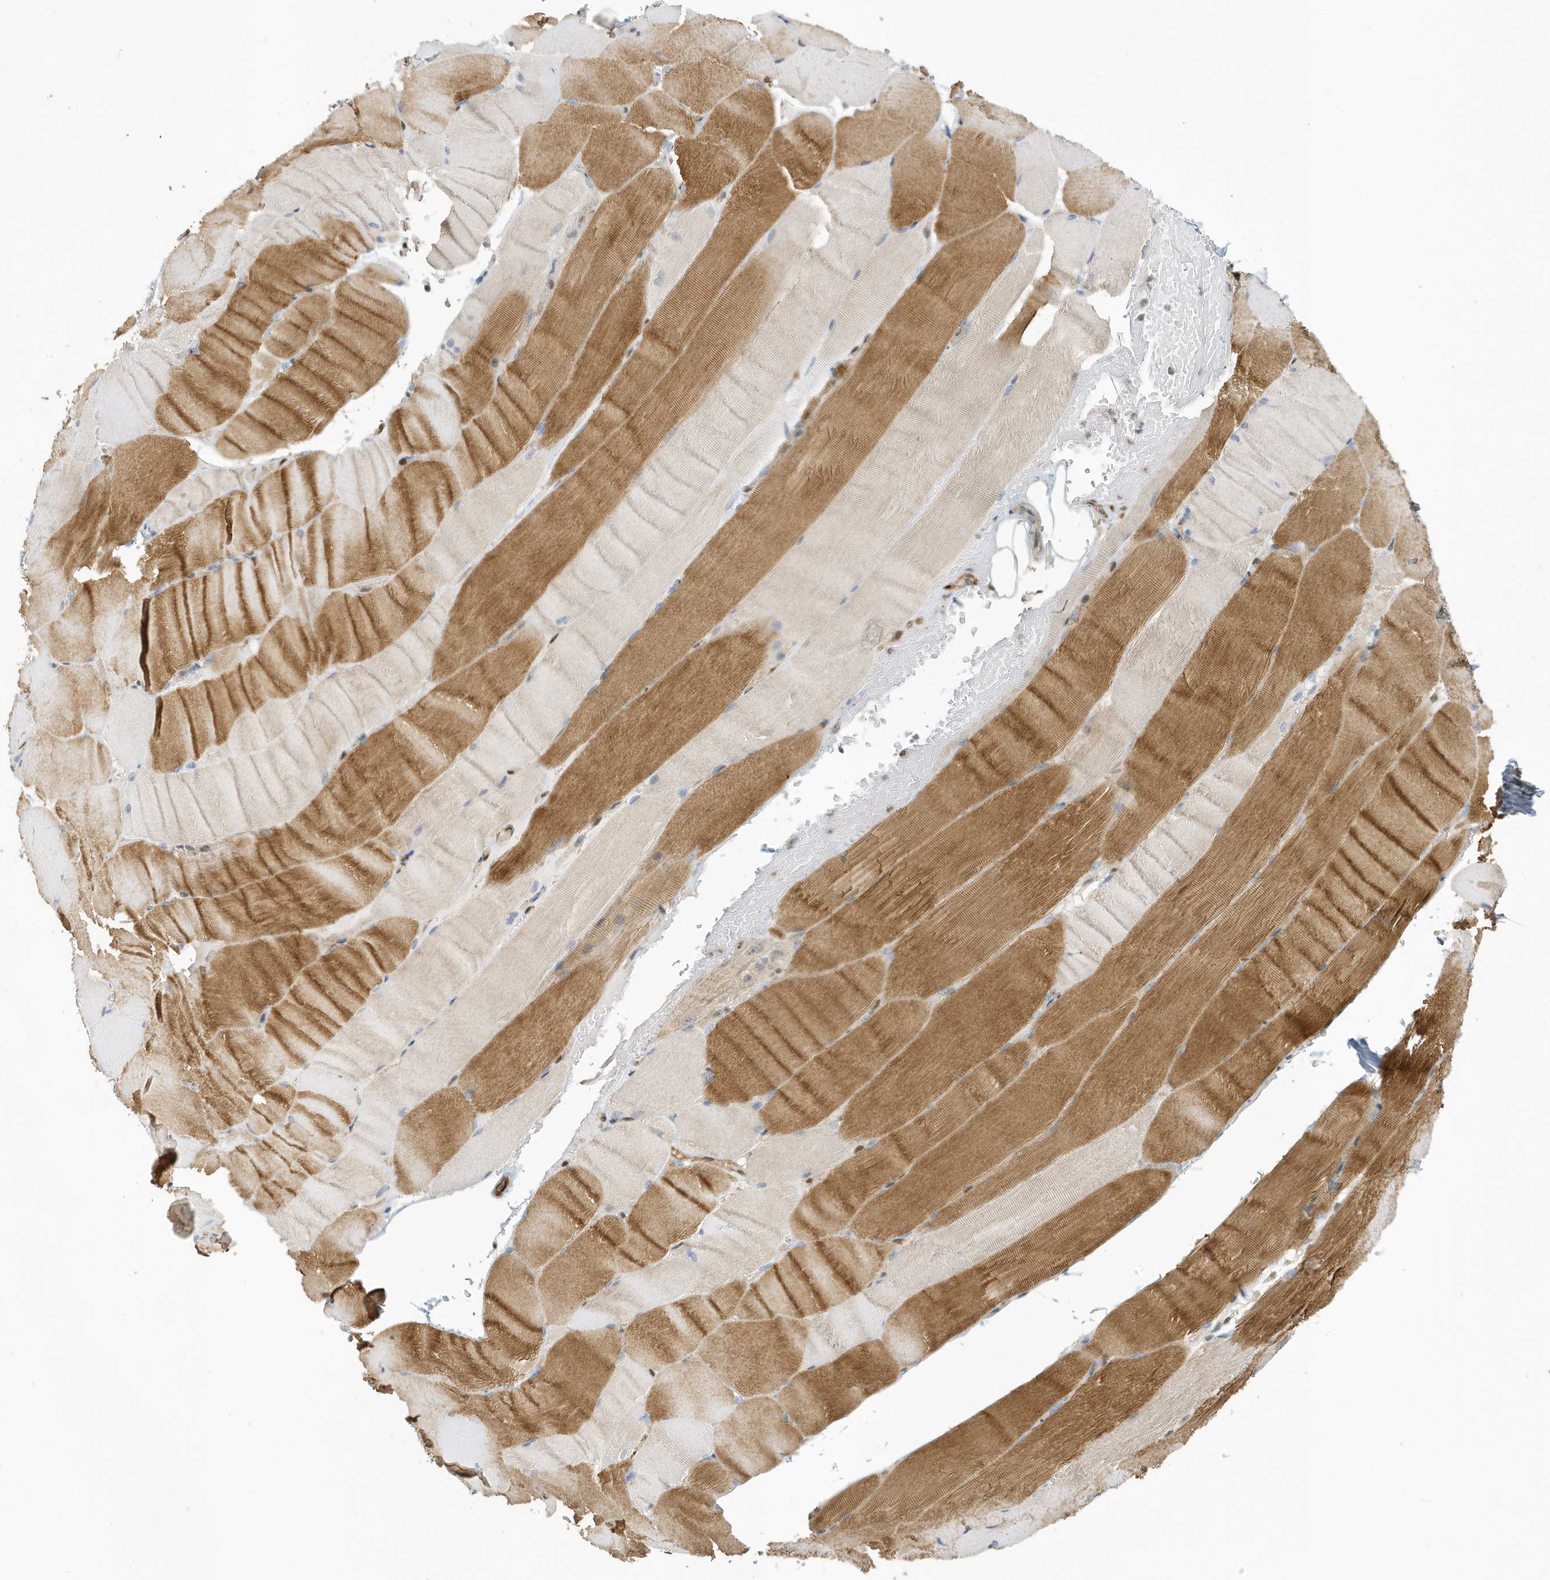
{"staining": {"intensity": "moderate", "quantity": "25%-75%", "location": "cytoplasmic/membranous"}, "tissue": "skeletal muscle", "cell_type": "Myocytes", "image_type": "normal", "snomed": [{"axis": "morphology", "description": "Normal tissue, NOS"}, {"axis": "topography", "description": "Skeletal muscle"}, {"axis": "topography", "description": "Parathyroid gland"}], "caption": "Human skeletal muscle stained with a protein marker displays moderate staining in myocytes.", "gene": "NCOA7", "patient": {"sex": "female", "age": 37}}